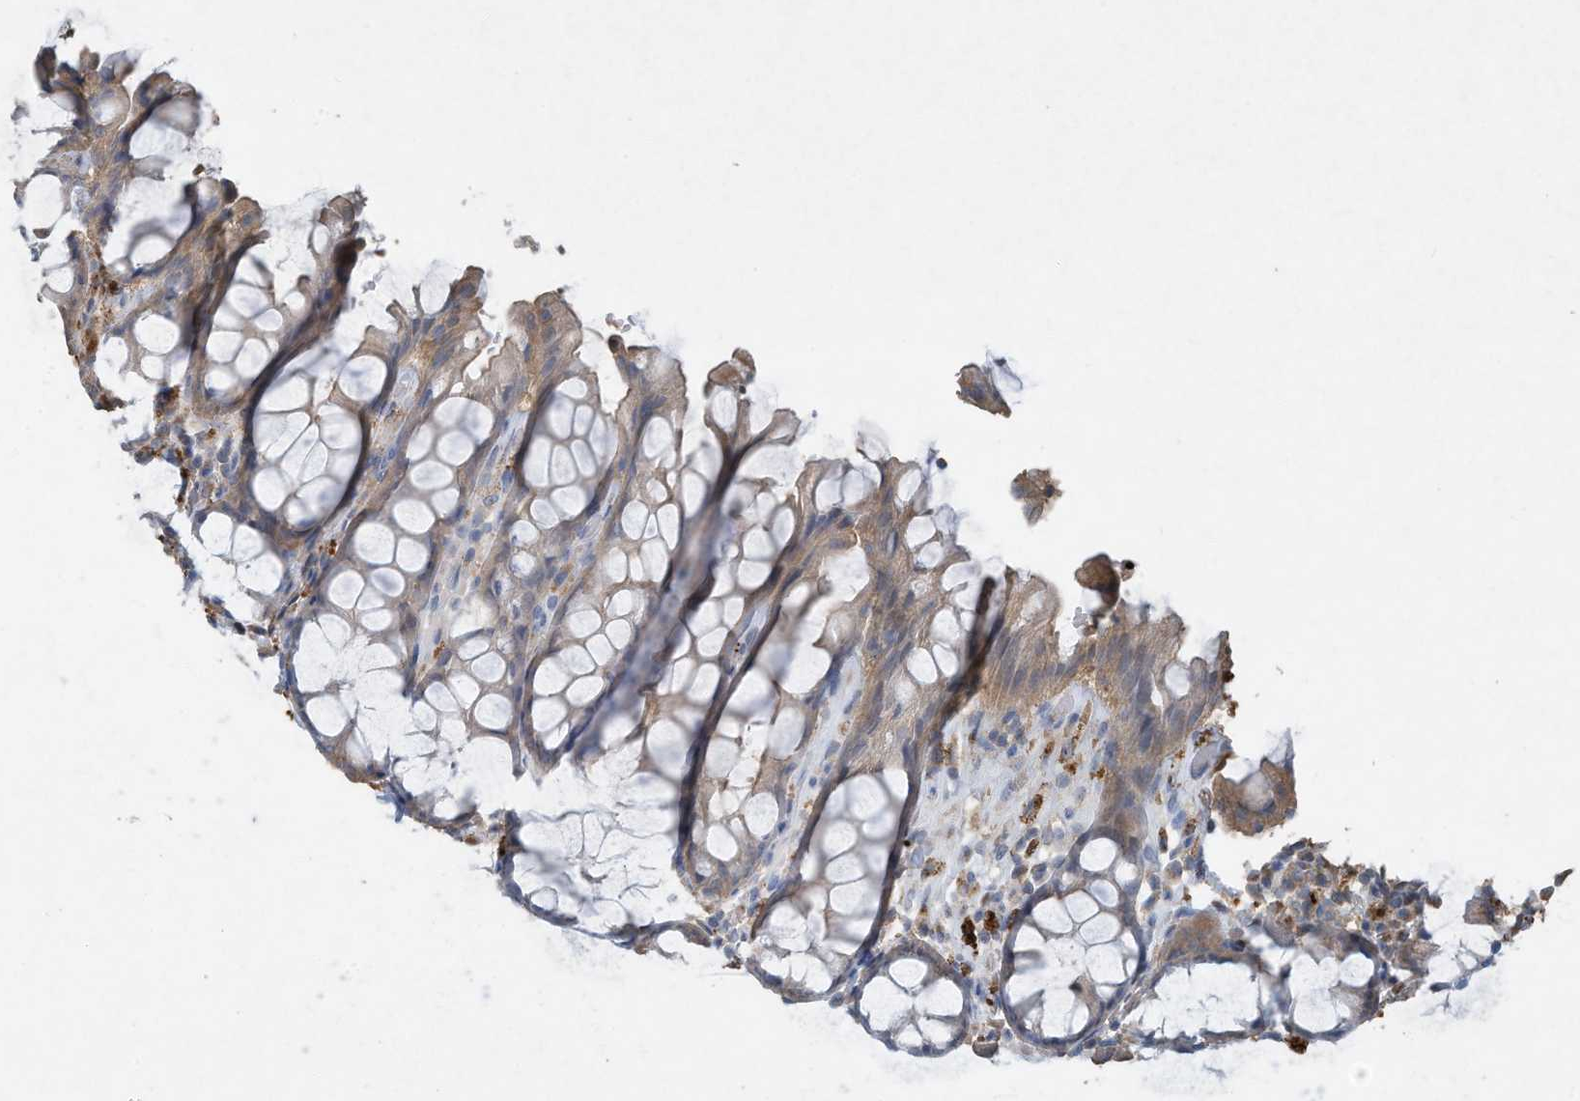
{"staining": {"intensity": "weak", "quantity": "<25%", "location": "cytoplasmic/membranous"}, "tissue": "rectum", "cell_type": "Glandular cells", "image_type": "normal", "snomed": [{"axis": "morphology", "description": "Normal tissue, NOS"}, {"axis": "topography", "description": "Rectum"}], "caption": "Immunohistochemistry (IHC) photomicrograph of benign human rectum stained for a protein (brown), which displays no expression in glandular cells. (Brightfield microscopy of DAB immunohistochemistry at high magnification).", "gene": "CAPN13", "patient": {"sex": "male", "age": 64}}